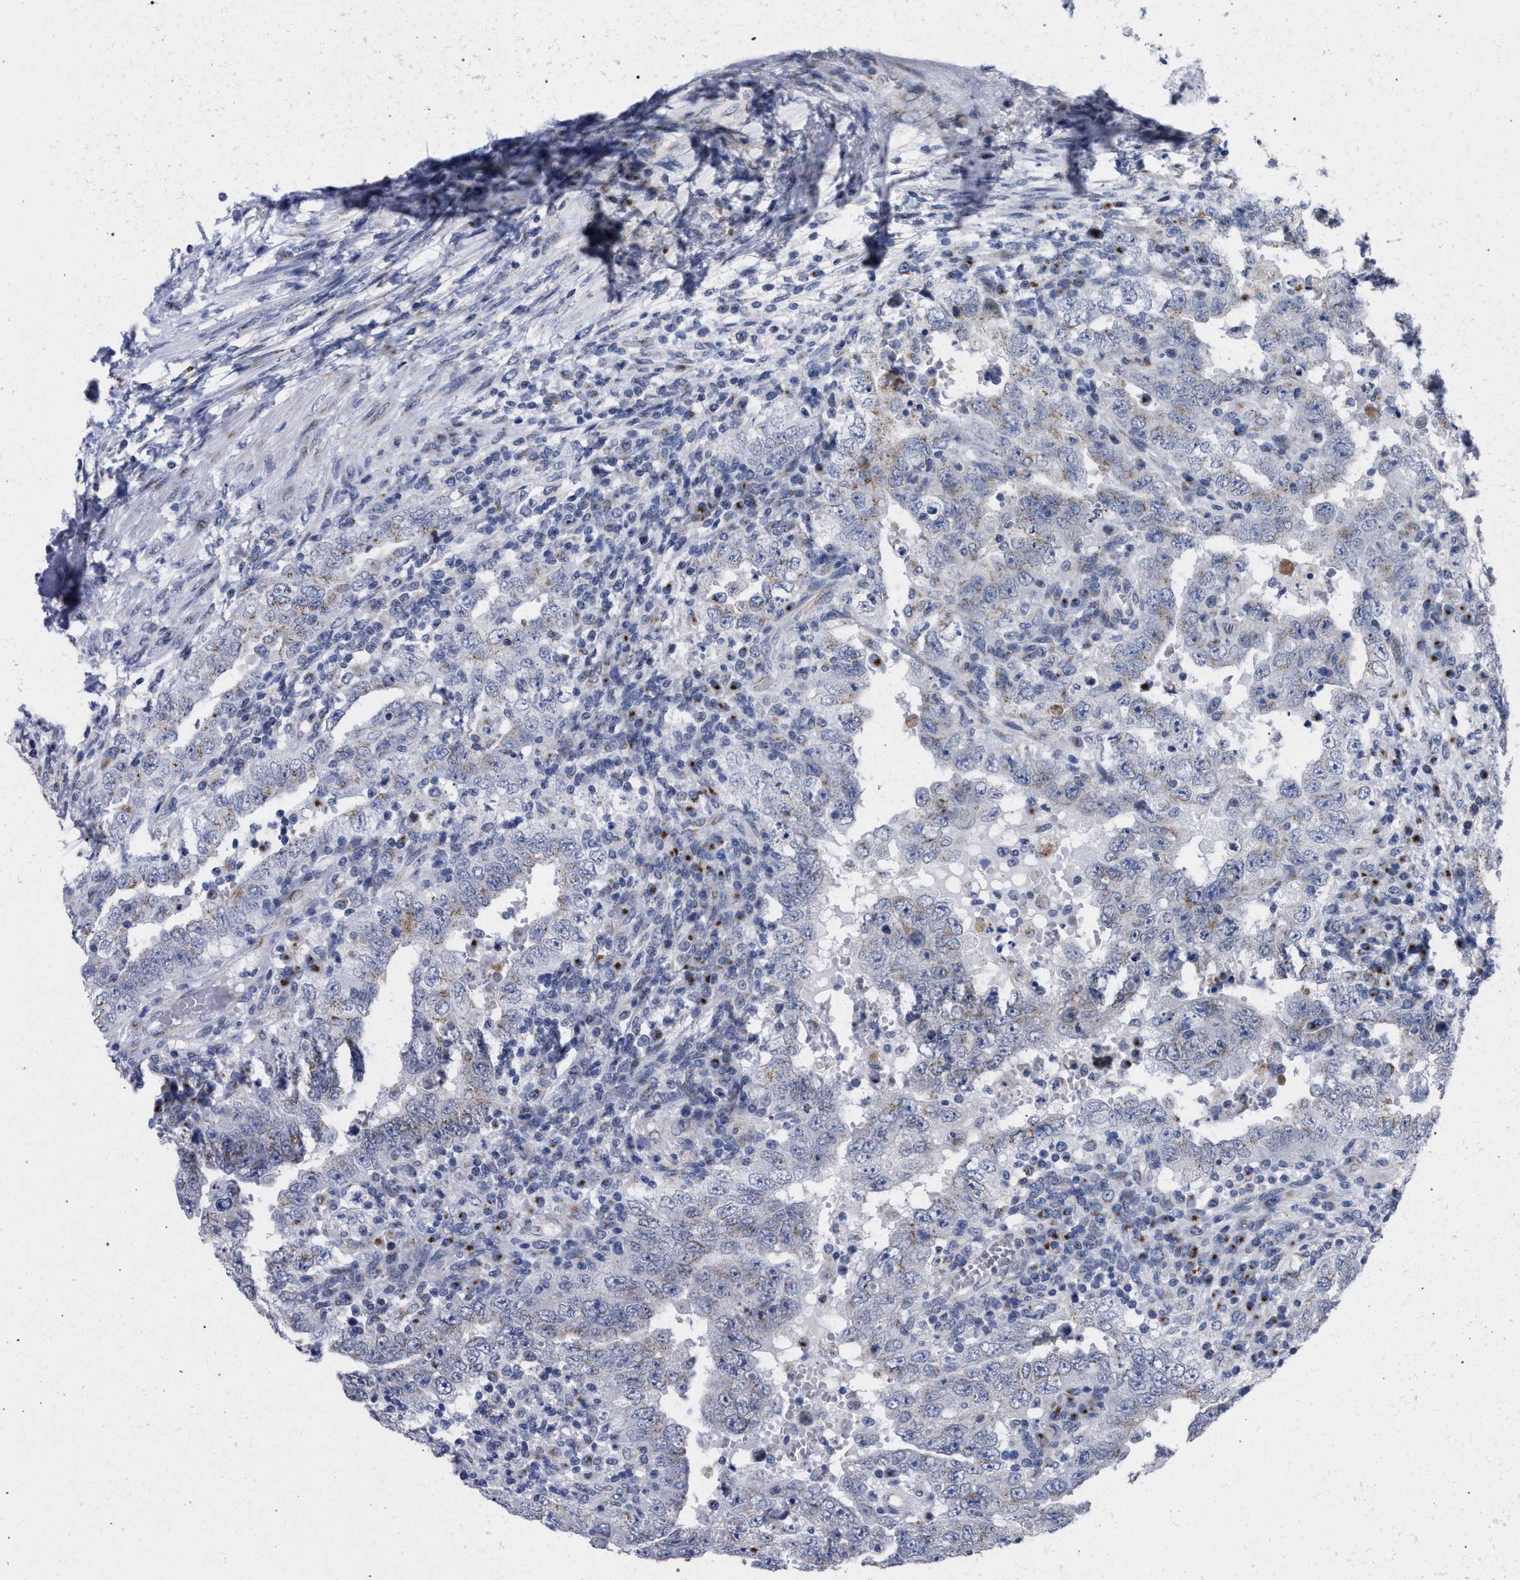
{"staining": {"intensity": "negative", "quantity": "none", "location": "none"}, "tissue": "testis cancer", "cell_type": "Tumor cells", "image_type": "cancer", "snomed": [{"axis": "morphology", "description": "Carcinoma, Embryonal, NOS"}, {"axis": "topography", "description": "Testis"}], "caption": "Protein analysis of testis embryonal carcinoma demonstrates no significant staining in tumor cells.", "gene": "GOLGA2", "patient": {"sex": "male", "age": 26}}